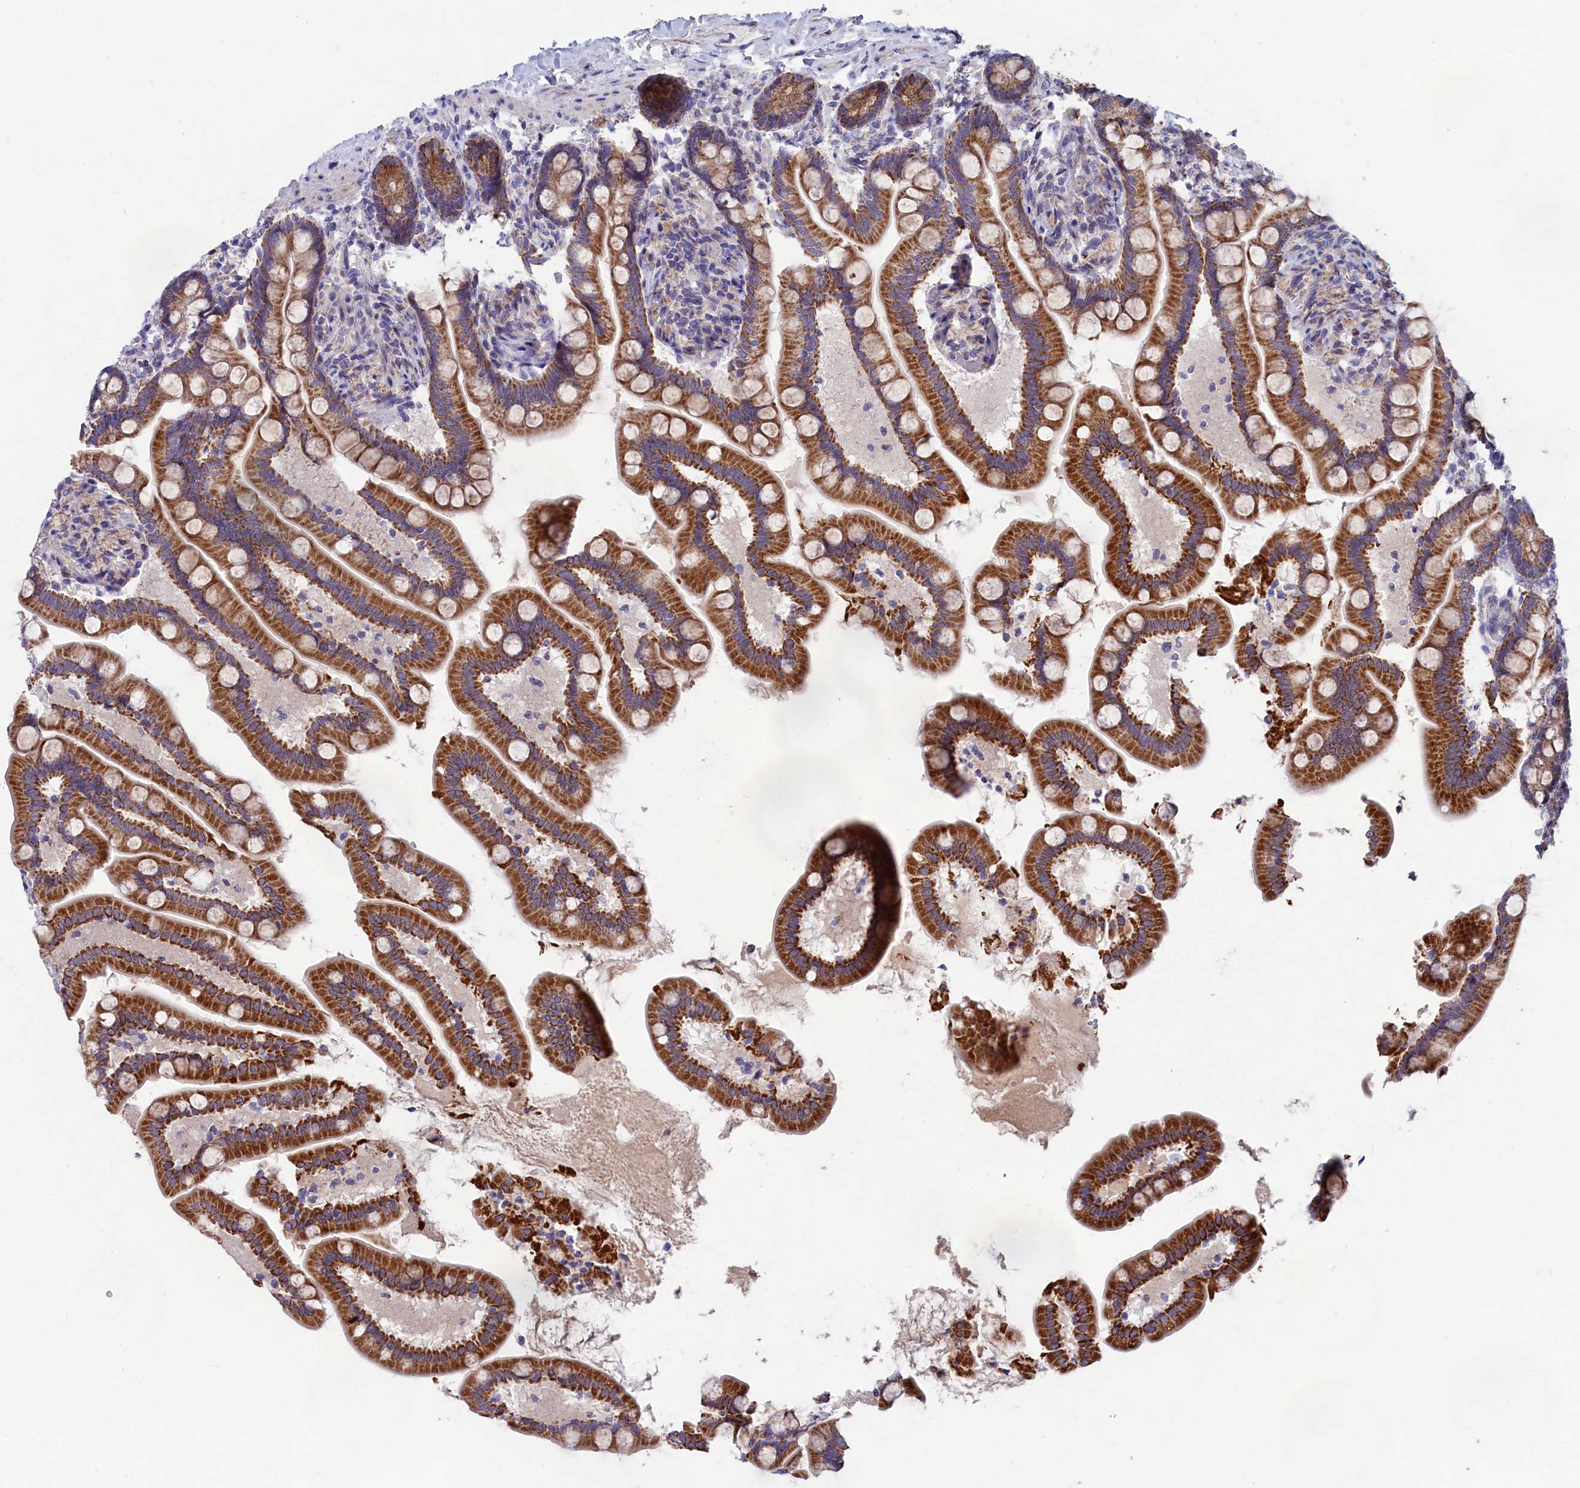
{"staining": {"intensity": "moderate", "quantity": ">75%", "location": "cytoplasmic/membranous"}, "tissue": "small intestine", "cell_type": "Glandular cells", "image_type": "normal", "snomed": [{"axis": "morphology", "description": "Normal tissue, NOS"}, {"axis": "topography", "description": "Small intestine"}], "caption": "Small intestine stained with DAB (3,3'-diaminobenzidine) immunohistochemistry (IHC) exhibits medium levels of moderate cytoplasmic/membranous positivity in about >75% of glandular cells.", "gene": "PRDM12", "patient": {"sex": "female", "age": 64}}